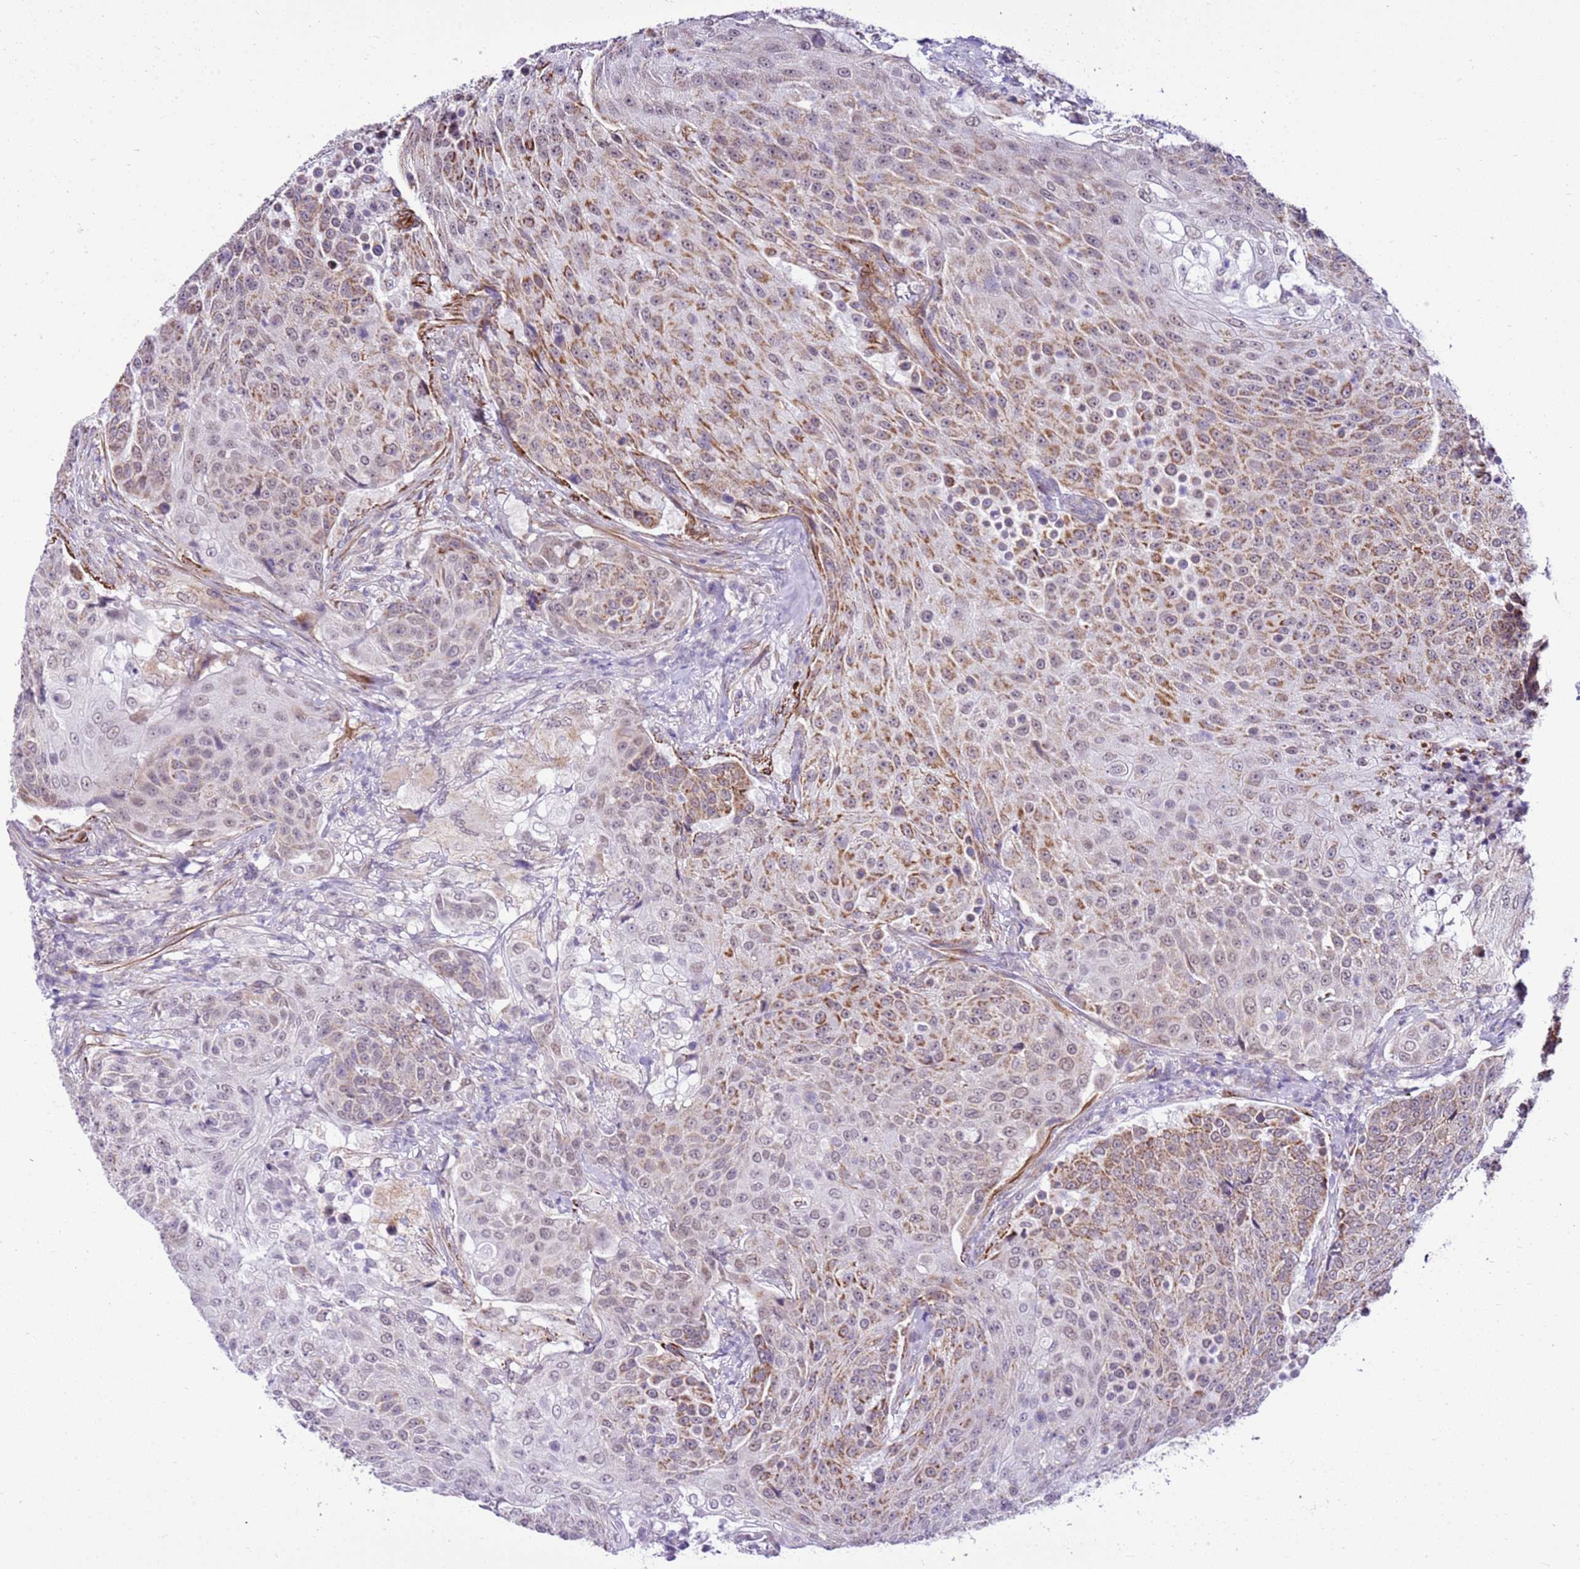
{"staining": {"intensity": "moderate", "quantity": "25%-75%", "location": "cytoplasmic/membranous"}, "tissue": "urothelial cancer", "cell_type": "Tumor cells", "image_type": "cancer", "snomed": [{"axis": "morphology", "description": "Urothelial carcinoma, High grade"}, {"axis": "topography", "description": "Urinary bladder"}], "caption": "This image reveals IHC staining of human urothelial cancer, with medium moderate cytoplasmic/membranous staining in about 25%-75% of tumor cells.", "gene": "SMIM4", "patient": {"sex": "female", "age": 63}}